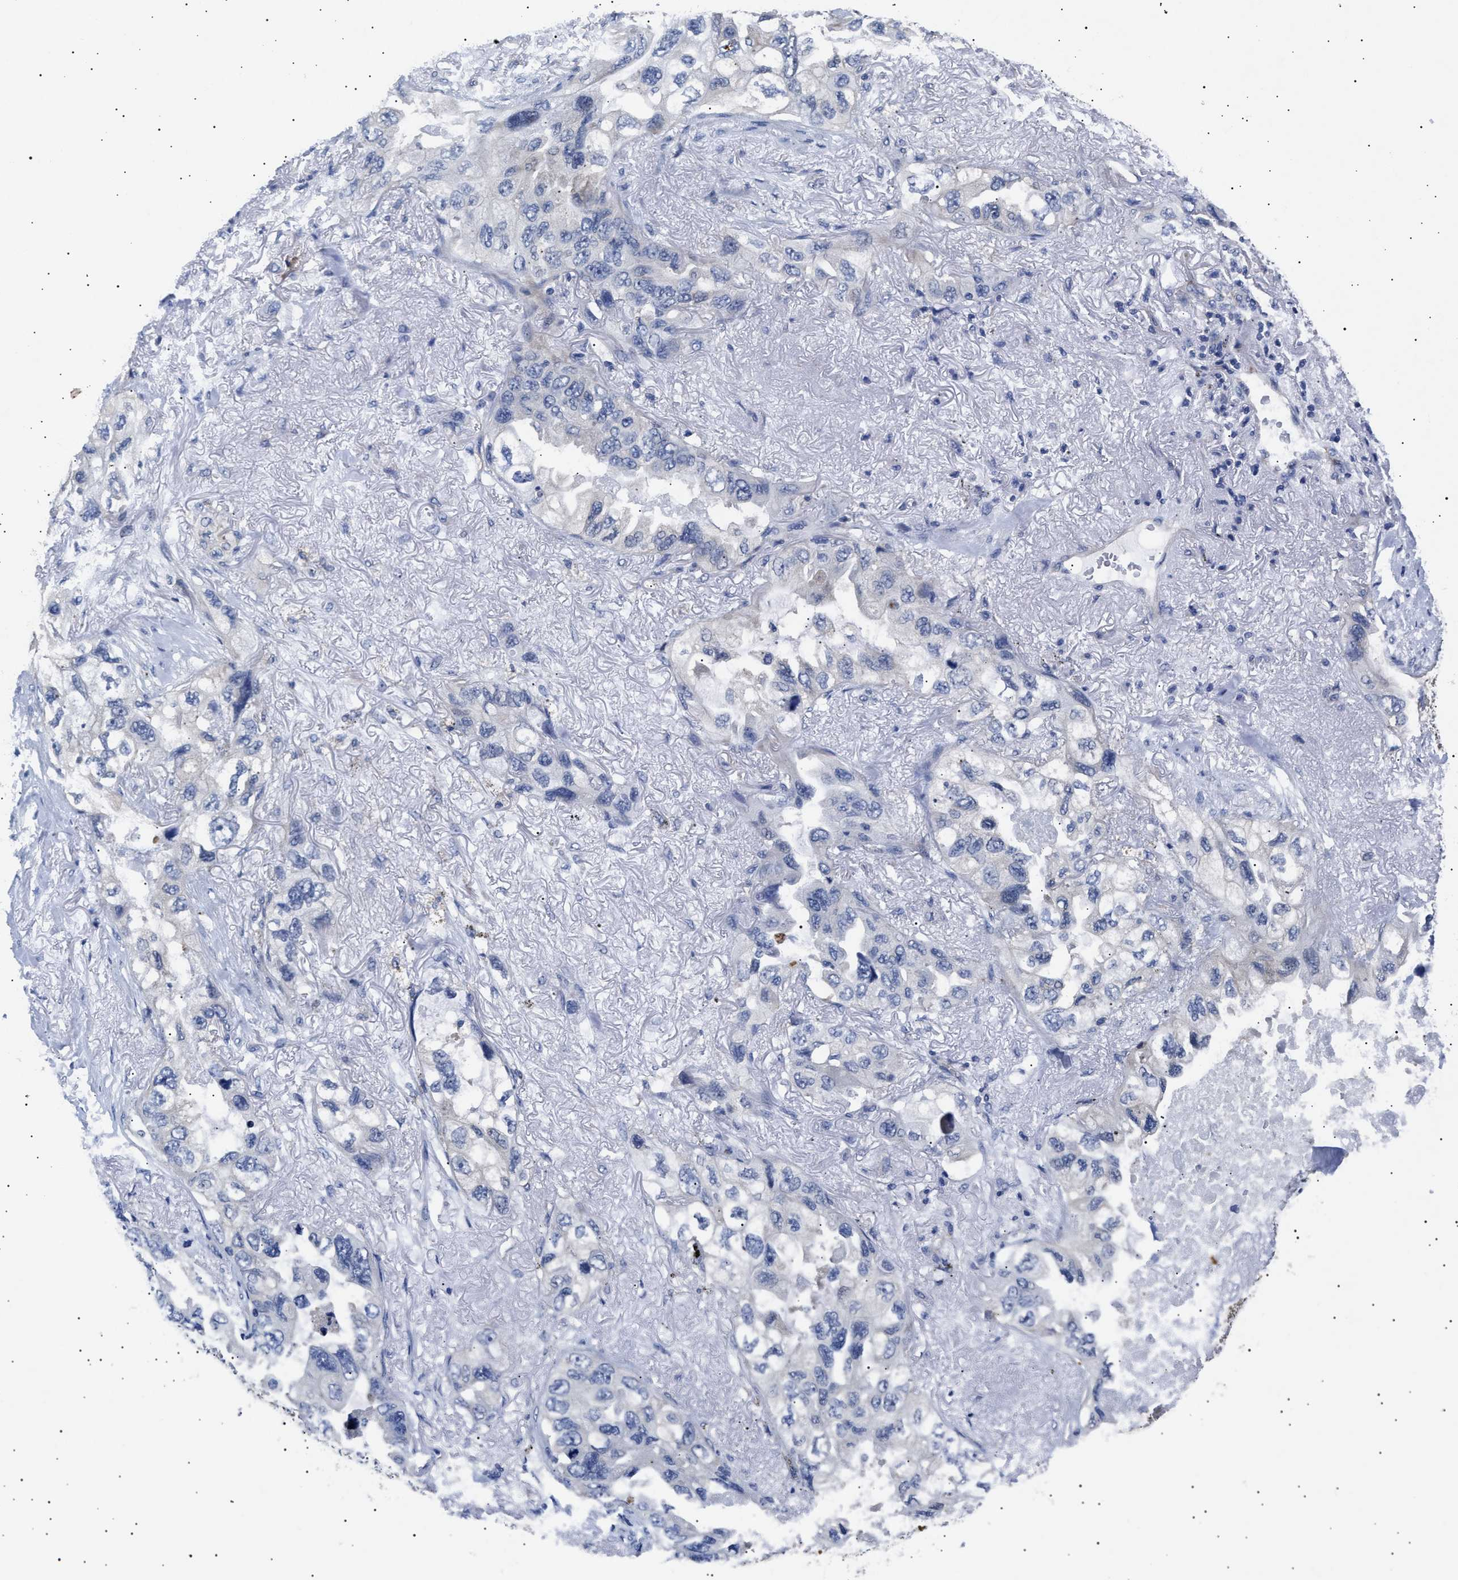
{"staining": {"intensity": "negative", "quantity": "none", "location": "none"}, "tissue": "lung cancer", "cell_type": "Tumor cells", "image_type": "cancer", "snomed": [{"axis": "morphology", "description": "Squamous cell carcinoma, NOS"}, {"axis": "topography", "description": "Lung"}], "caption": "Human lung squamous cell carcinoma stained for a protein using immunohistochemistry (IHC) demonstrates no positivity in tumor cells.", "gene": "HEMGN", "patient": {"sex": "female", "age": 73}}